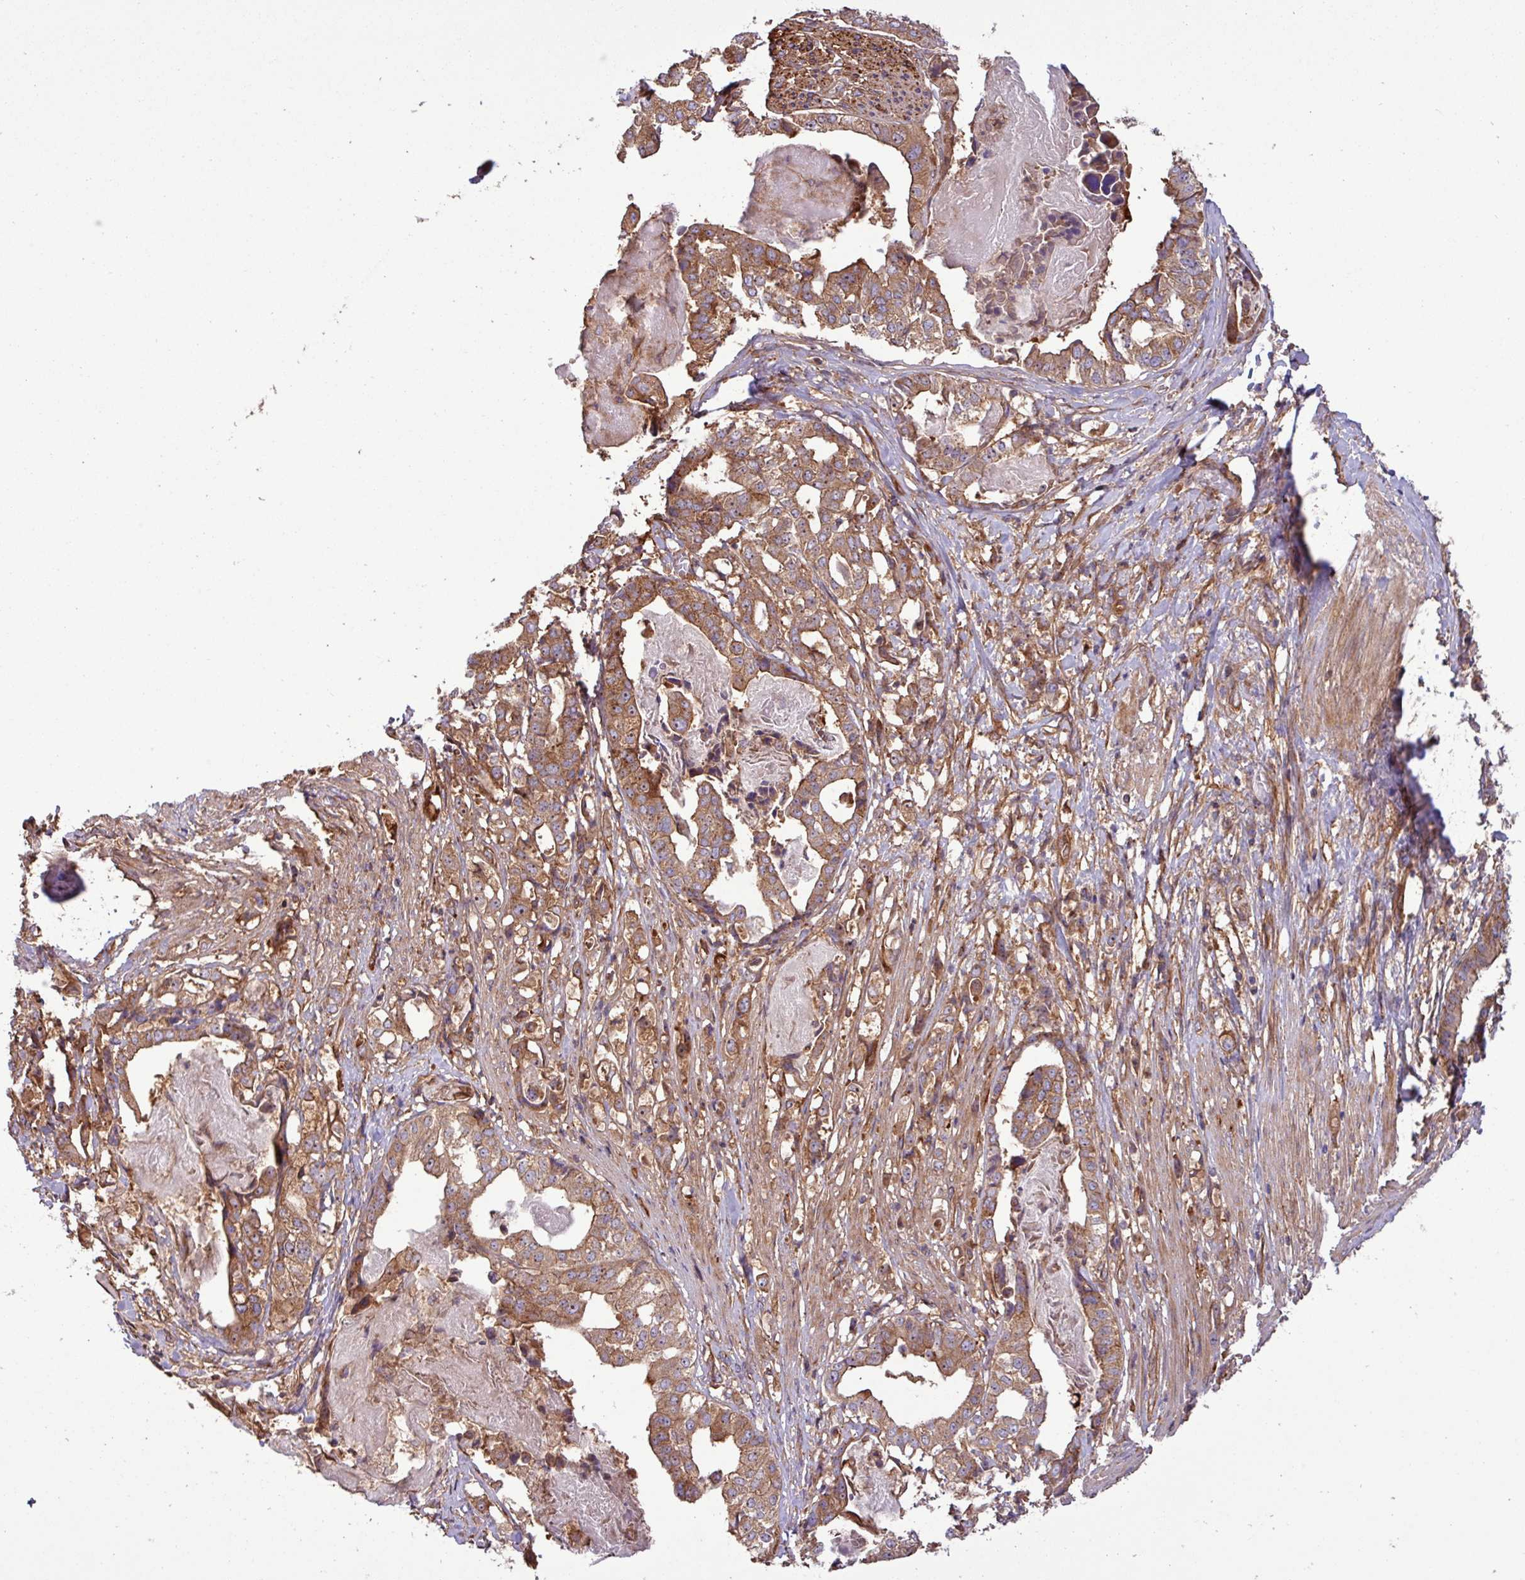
{"staining": {"intensity": "moderate", "quantity": ">75%", "location": "cytoplasmic/membranous,nuclear"}, "tissue": "stomach cancer", "cell_type": "Tumor cells", "image_type": "cancer", "snomed": [{"axis": "morphology", "description": "Adenocarcinoma, NOS"}, {"axis": "topography", "description": "Stomach"}], "caption": "Immunohistochemical staining of human stomach adenocarcinoma shows moderate cytoplasmic/membranous and nuclear protein staining in about >75% of tumor cells. (DAB IHC with brightfield microscopy, high magnification).", "gene": "ZNF300", "patient": {"sex": "male", "age": 48}}